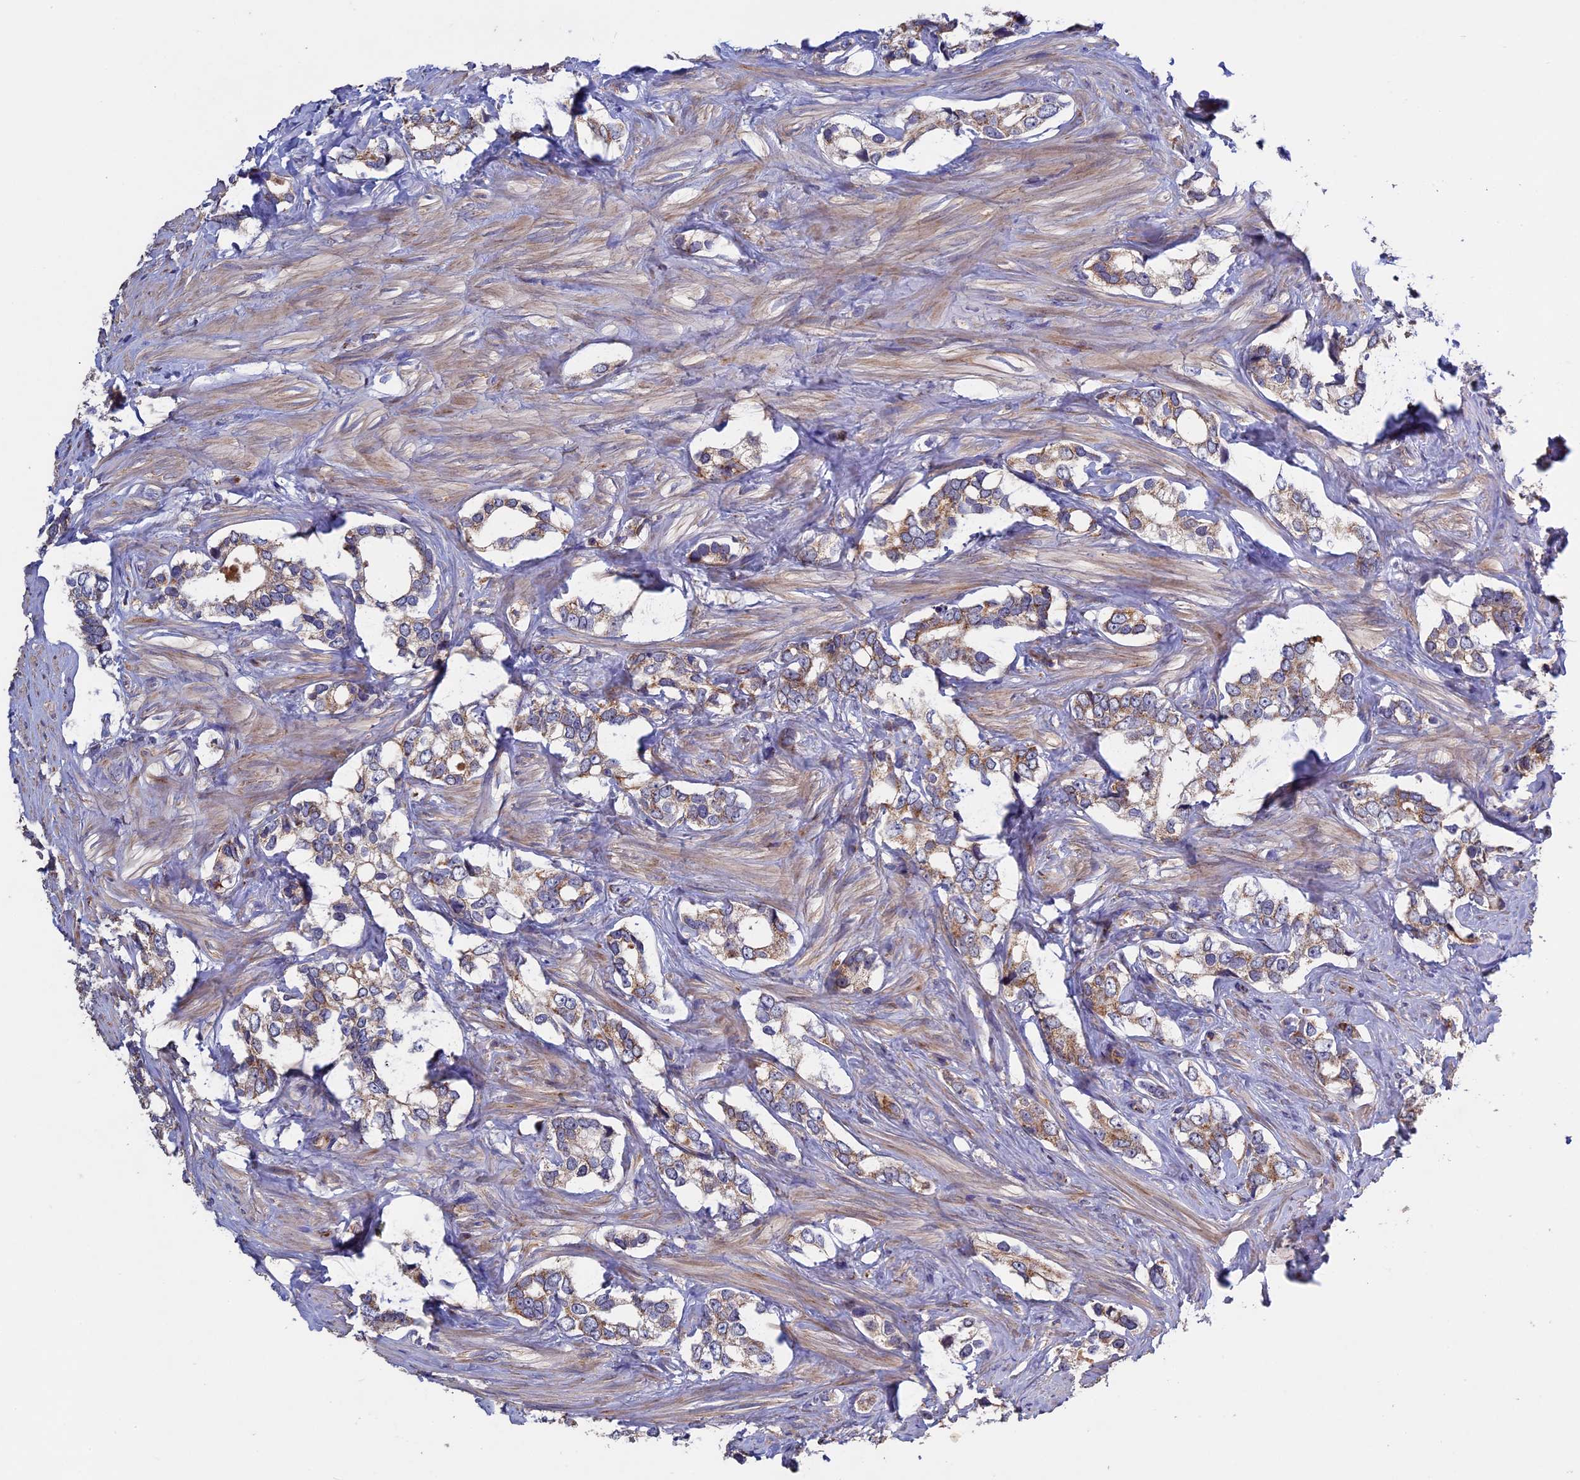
{"staining": {"intensity": "moderate", "quantity": "25%-75%", "location": "cytoplasmic/membranous"}, "tissue": "prostate cancer", "cell_type": "Tumor cells", "image_type": "cancer", "snomed": [{"axis": "morphology", "description": "Adenocarcinoma, High grade"}, {"axis": "topography", "description": "Prostate"}], "caption": "Brown immunohistochemical staining in prostate cancer (adenocarcinoma (high-grade)) demonstrates moderate cytoplasmic/membranous positivity in approximately 25%-75% of tumor cells.", "gene": "RNF17", "patient": {"sex": "male", "age": 66}}